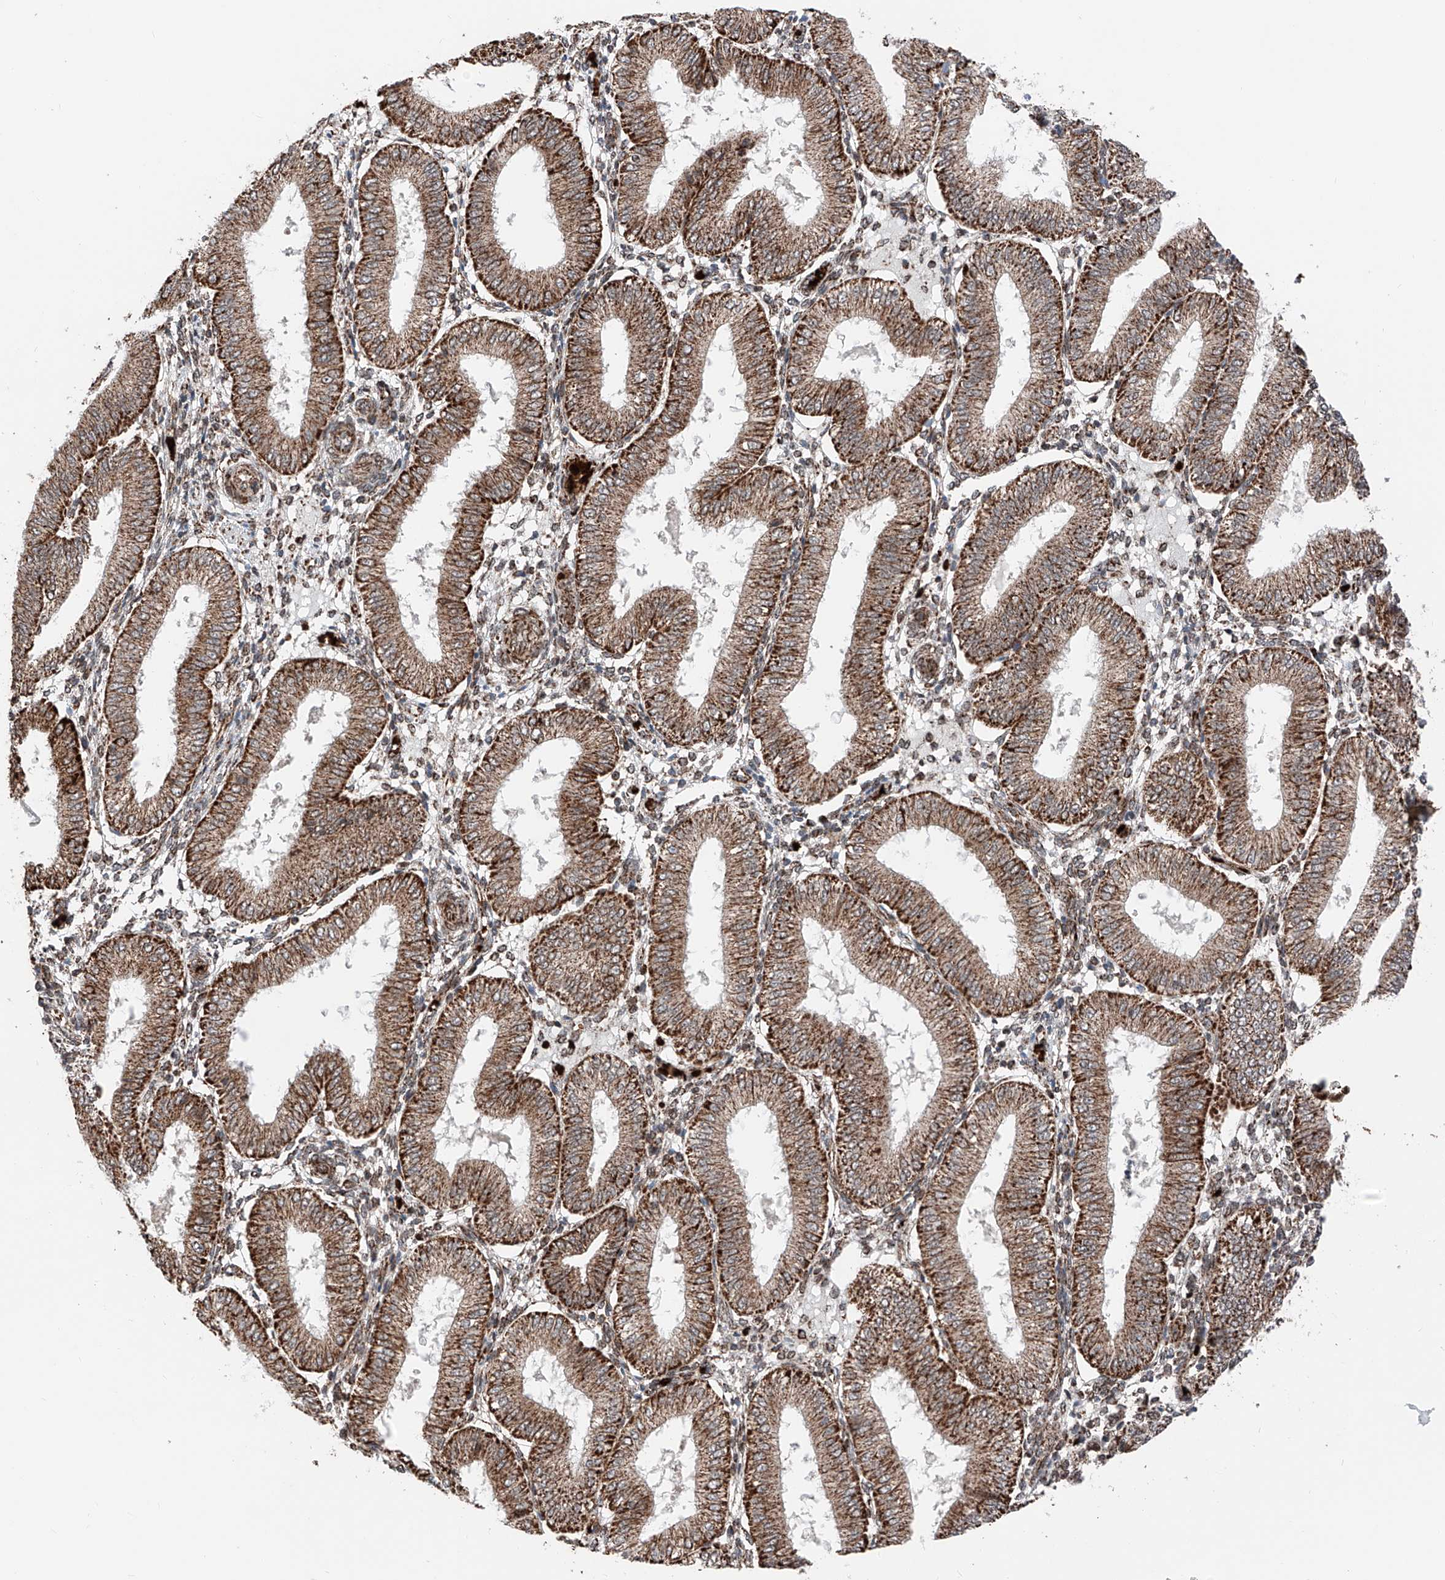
{"staining": {"intensity": "moderate", "quantity": ">75%", "location": "cytoplasmic/membranous"}, "tissue": "endometrium", "cell_type": "Cells in endometrial stroma", "image_type": "normal", "snomed": [{"axis": "morphology", "description": "Normal tissue, NOS"}, {"axis": "topography", "description": "Endometrium"}], "caption": "Protein staining of normal endometrium displays moderate cytoplasmic/membranous staining in approximately >75% of cells in endometrial stroma. (DAB IHC with brightfield microscopy, high magnification).", "gene": "ZSCAN29", "patient": {"sex": "female", "age": 39}}